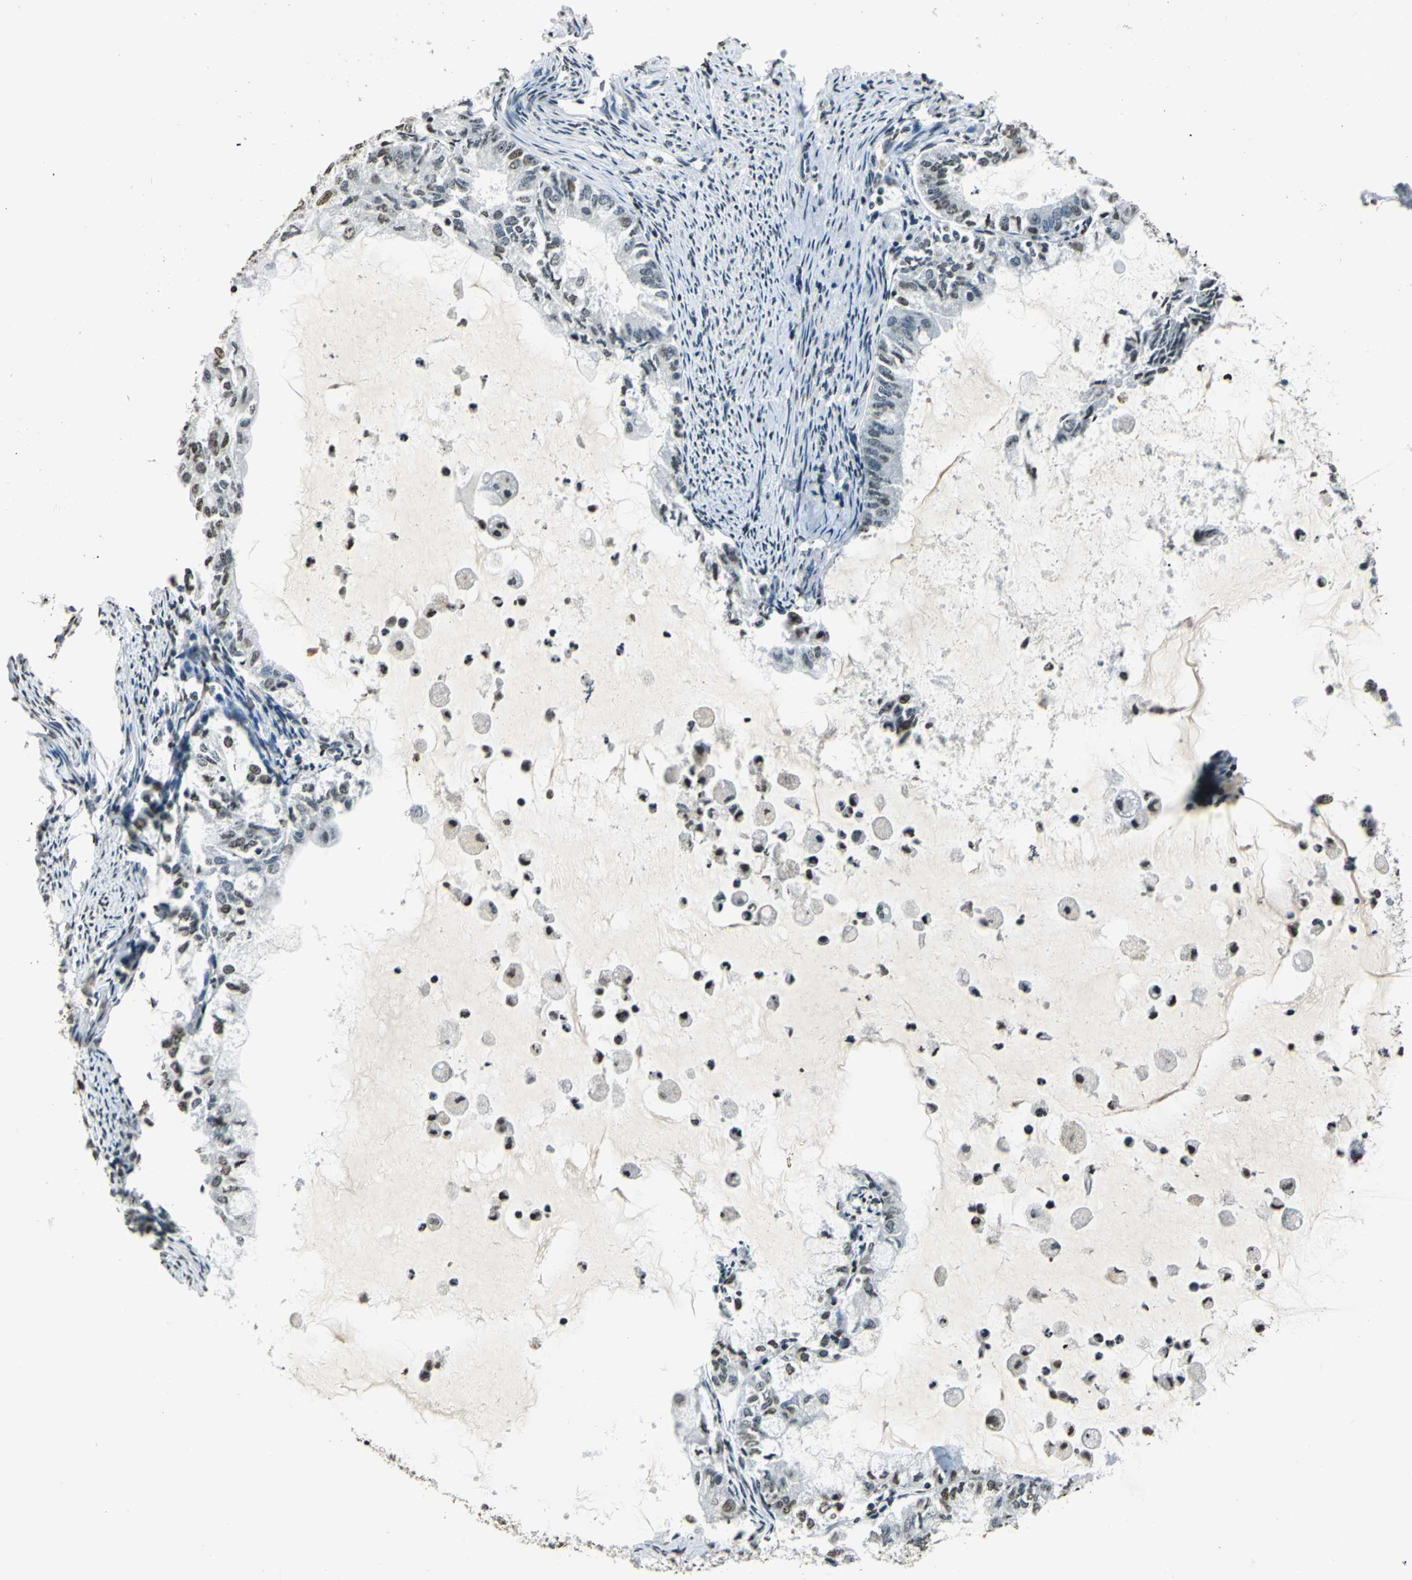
{"staining": {"intensity": "weak", "quantity": "<25%", "location": "nuclear"}, "tissue": "endometrial cancer", "cell_type": "Tumor cells", "image_type": "cancer", "snomed": [{"axis": "morphology", "description": "Adenocarcinoma, NOS"}, {"axis": "topography", "description": "Endometrium"}], "caption": "DAB (3,3'-diaminobenzidine) immunohistochemical staining of endometrial cancer exhibits no significant expression in tumor cells.", "gene": "MCM4", "patient": {"sex": "female", "age": 86}}